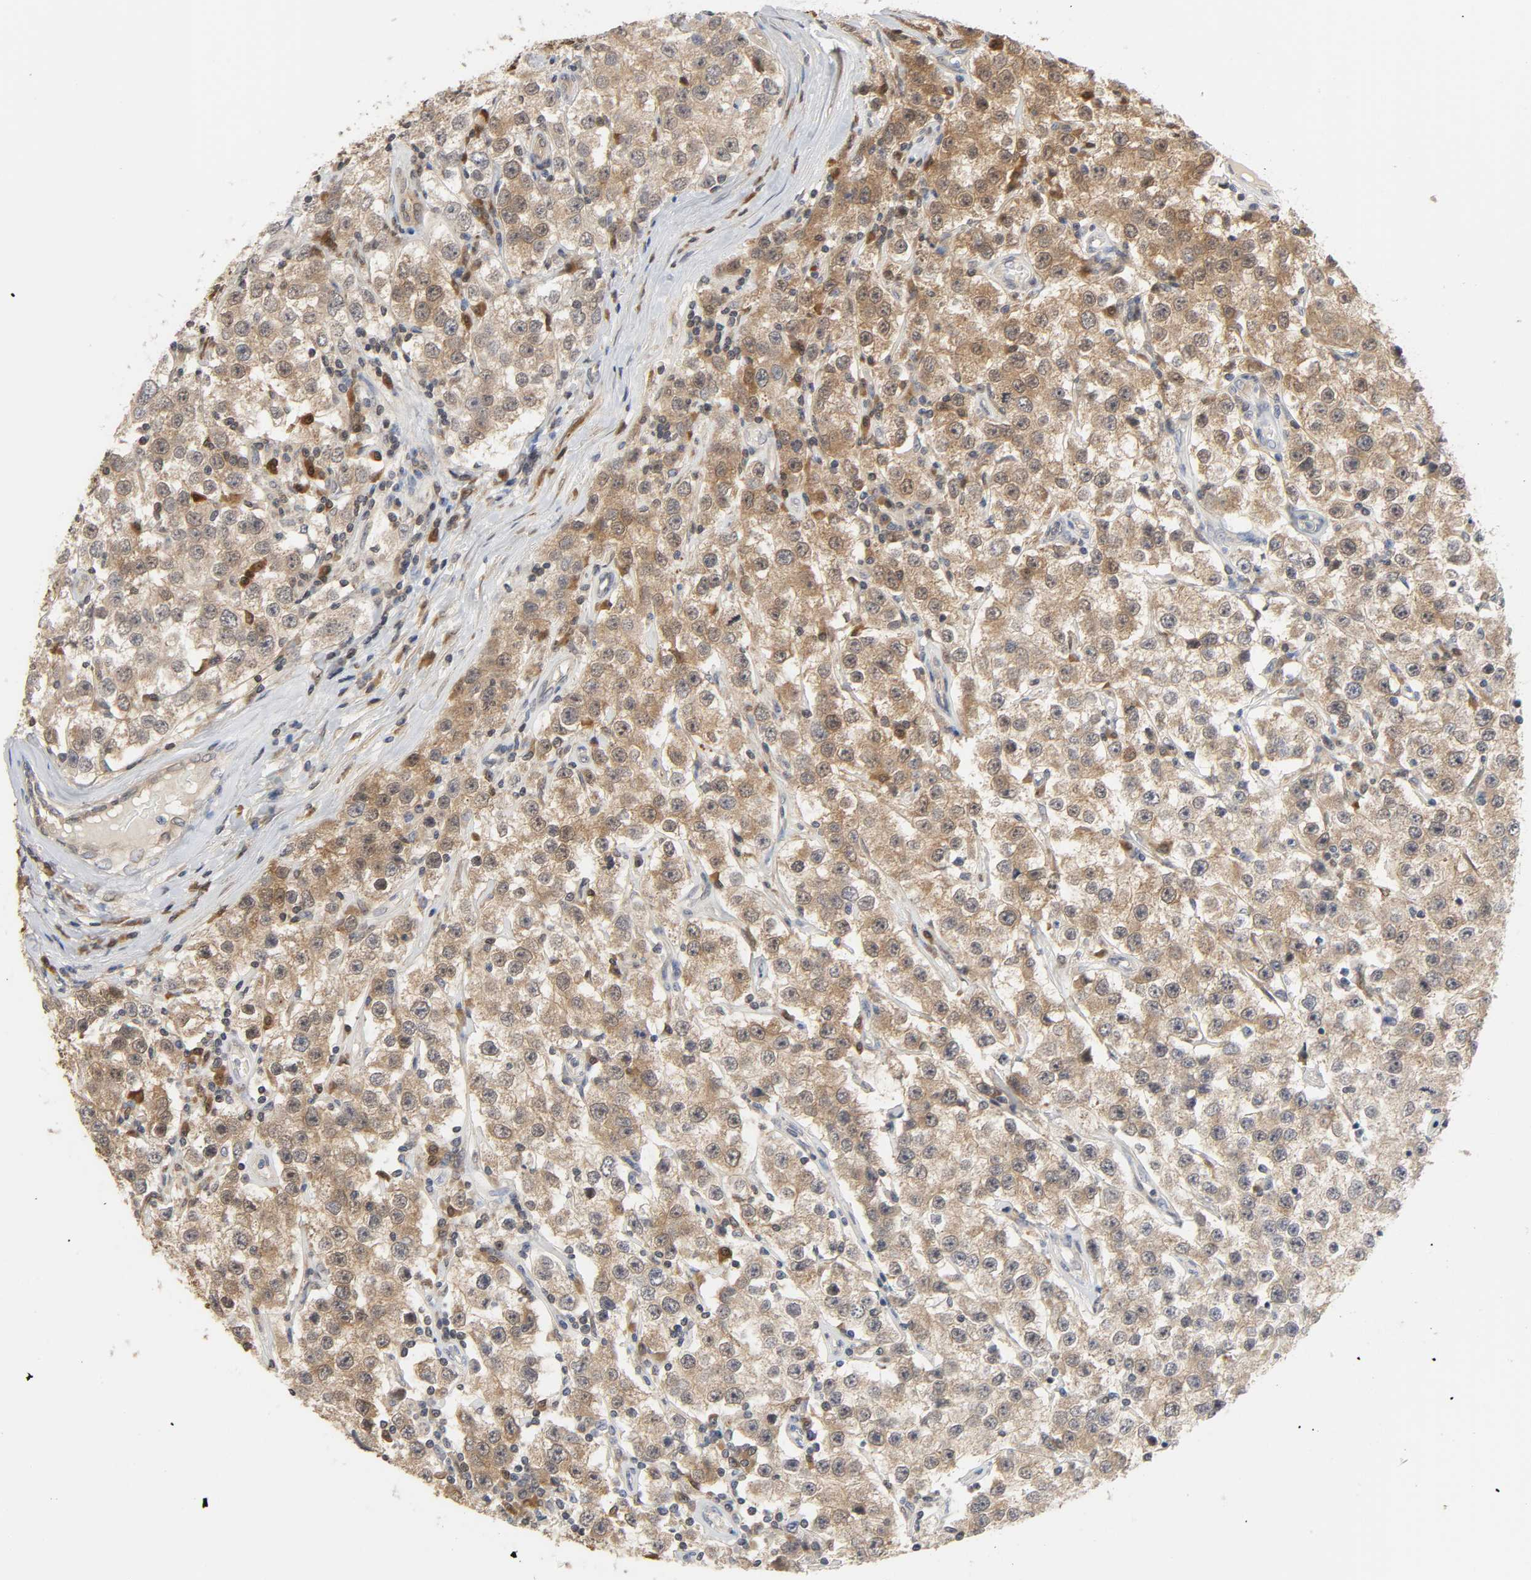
{"staining": {"intensity": "moderate", "quantity": ">75%", "location": "cytoplasmic/membranous"}, "tissue": "testis cancer", "cell_type": "Tumor cells", "image_type": "cancer", "snomed": [{"axis": "morphology", "description": "Seminoma, NOS"}, {"axis": "topography", "description": "Testis"}], "caption": "Immunohistochemical staining of human testis cancer (seminoma) shows medium levels of moderate cytoplasmic/membranous staining in approximately >75% of tumor cells.", "gene": "MIF", "patient": {"sex": "male", "age": 52}}